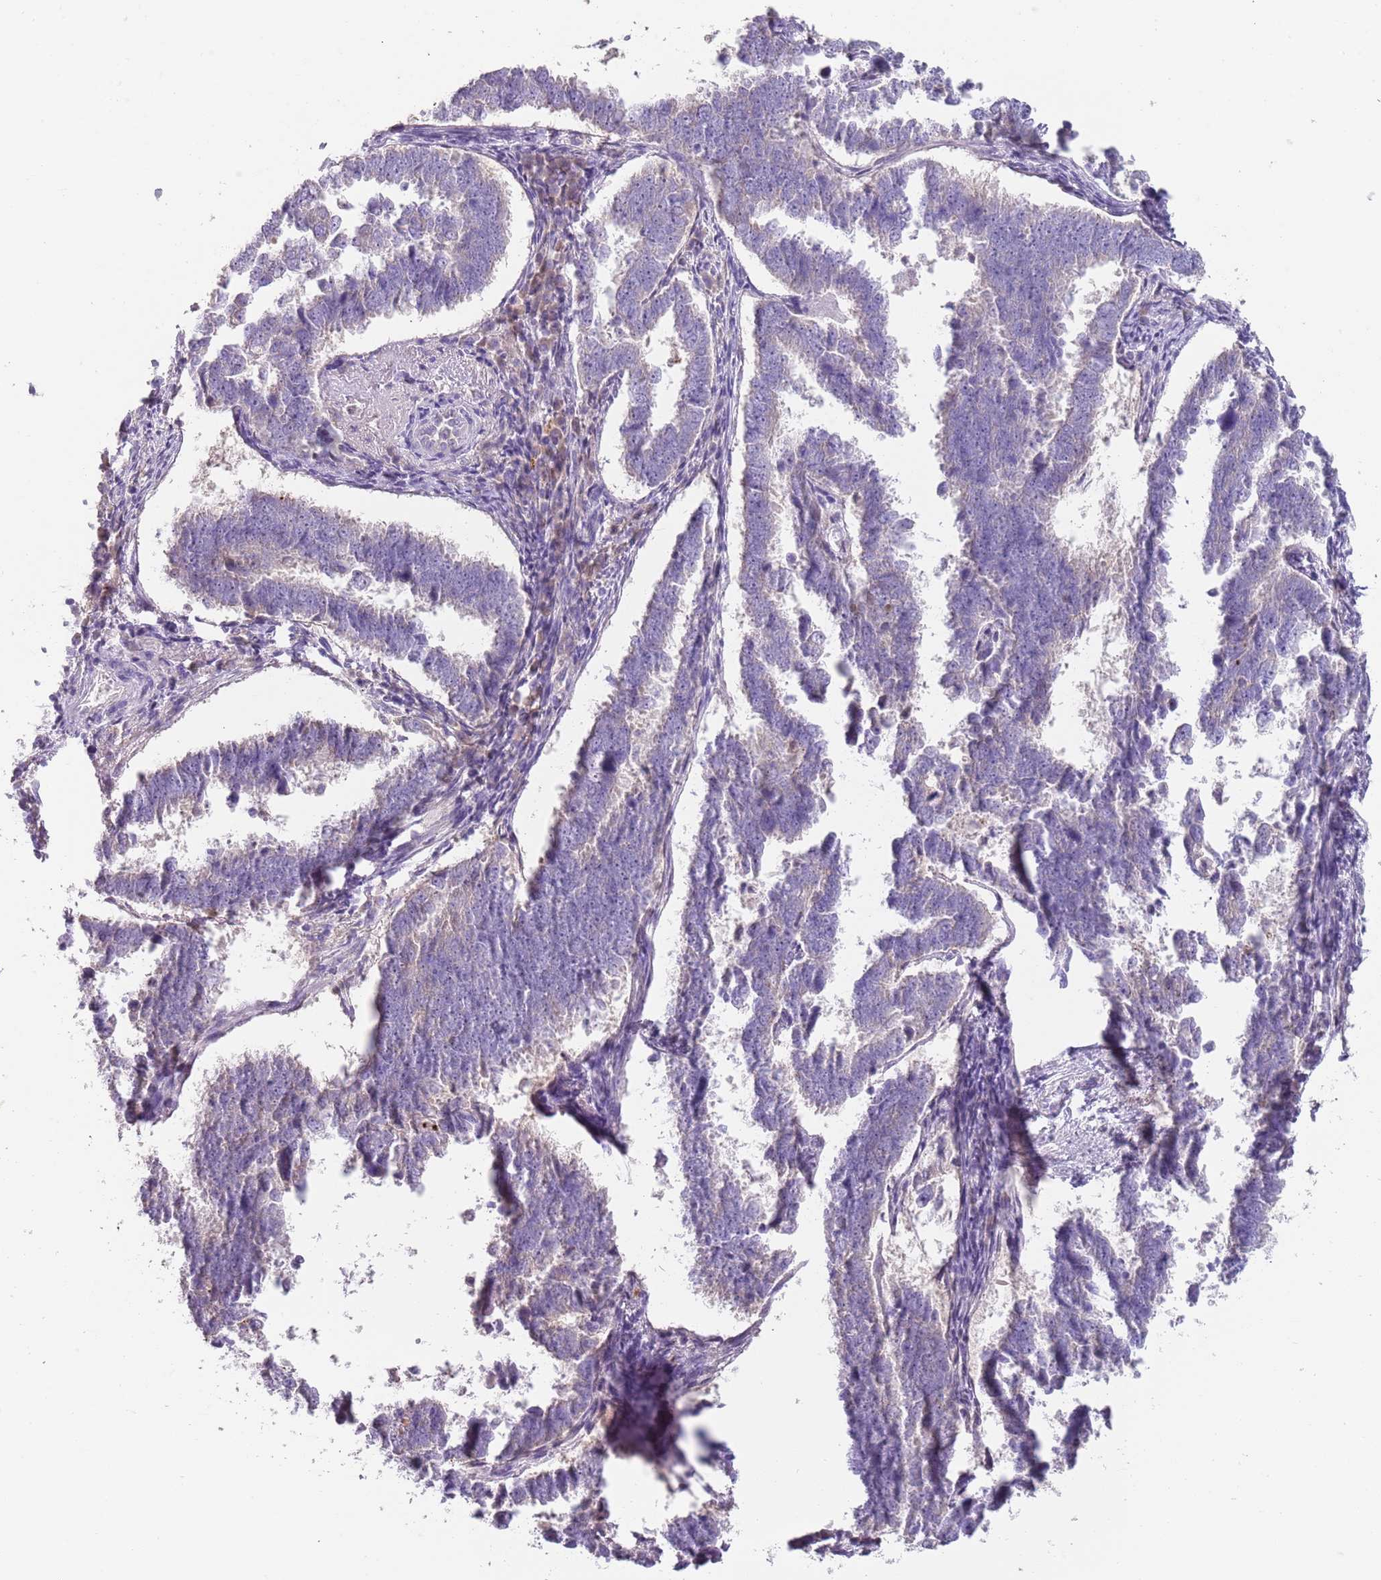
{"staining": {"intensity": "negative", "quantity": "none", "location": "none"}, "tissue": "endometrial cancer", "cell_type": "Tumor cells", "image_type": "cancer", "snomed": [{"axis": "morphology", "description": "Adenocarcinoma, NOS"}, {"axis": "topography", "description": "Endometrium"}], "caption": "Protein analysis of endometrial cancer reveals no significant positivity in tumor cells. (DAB (3,3'-diaminobenzidine) immunohistochemistry (IHC), high magnification).", "gene": "TMEM251", "patient": {"sex": "female", "age": 75}}